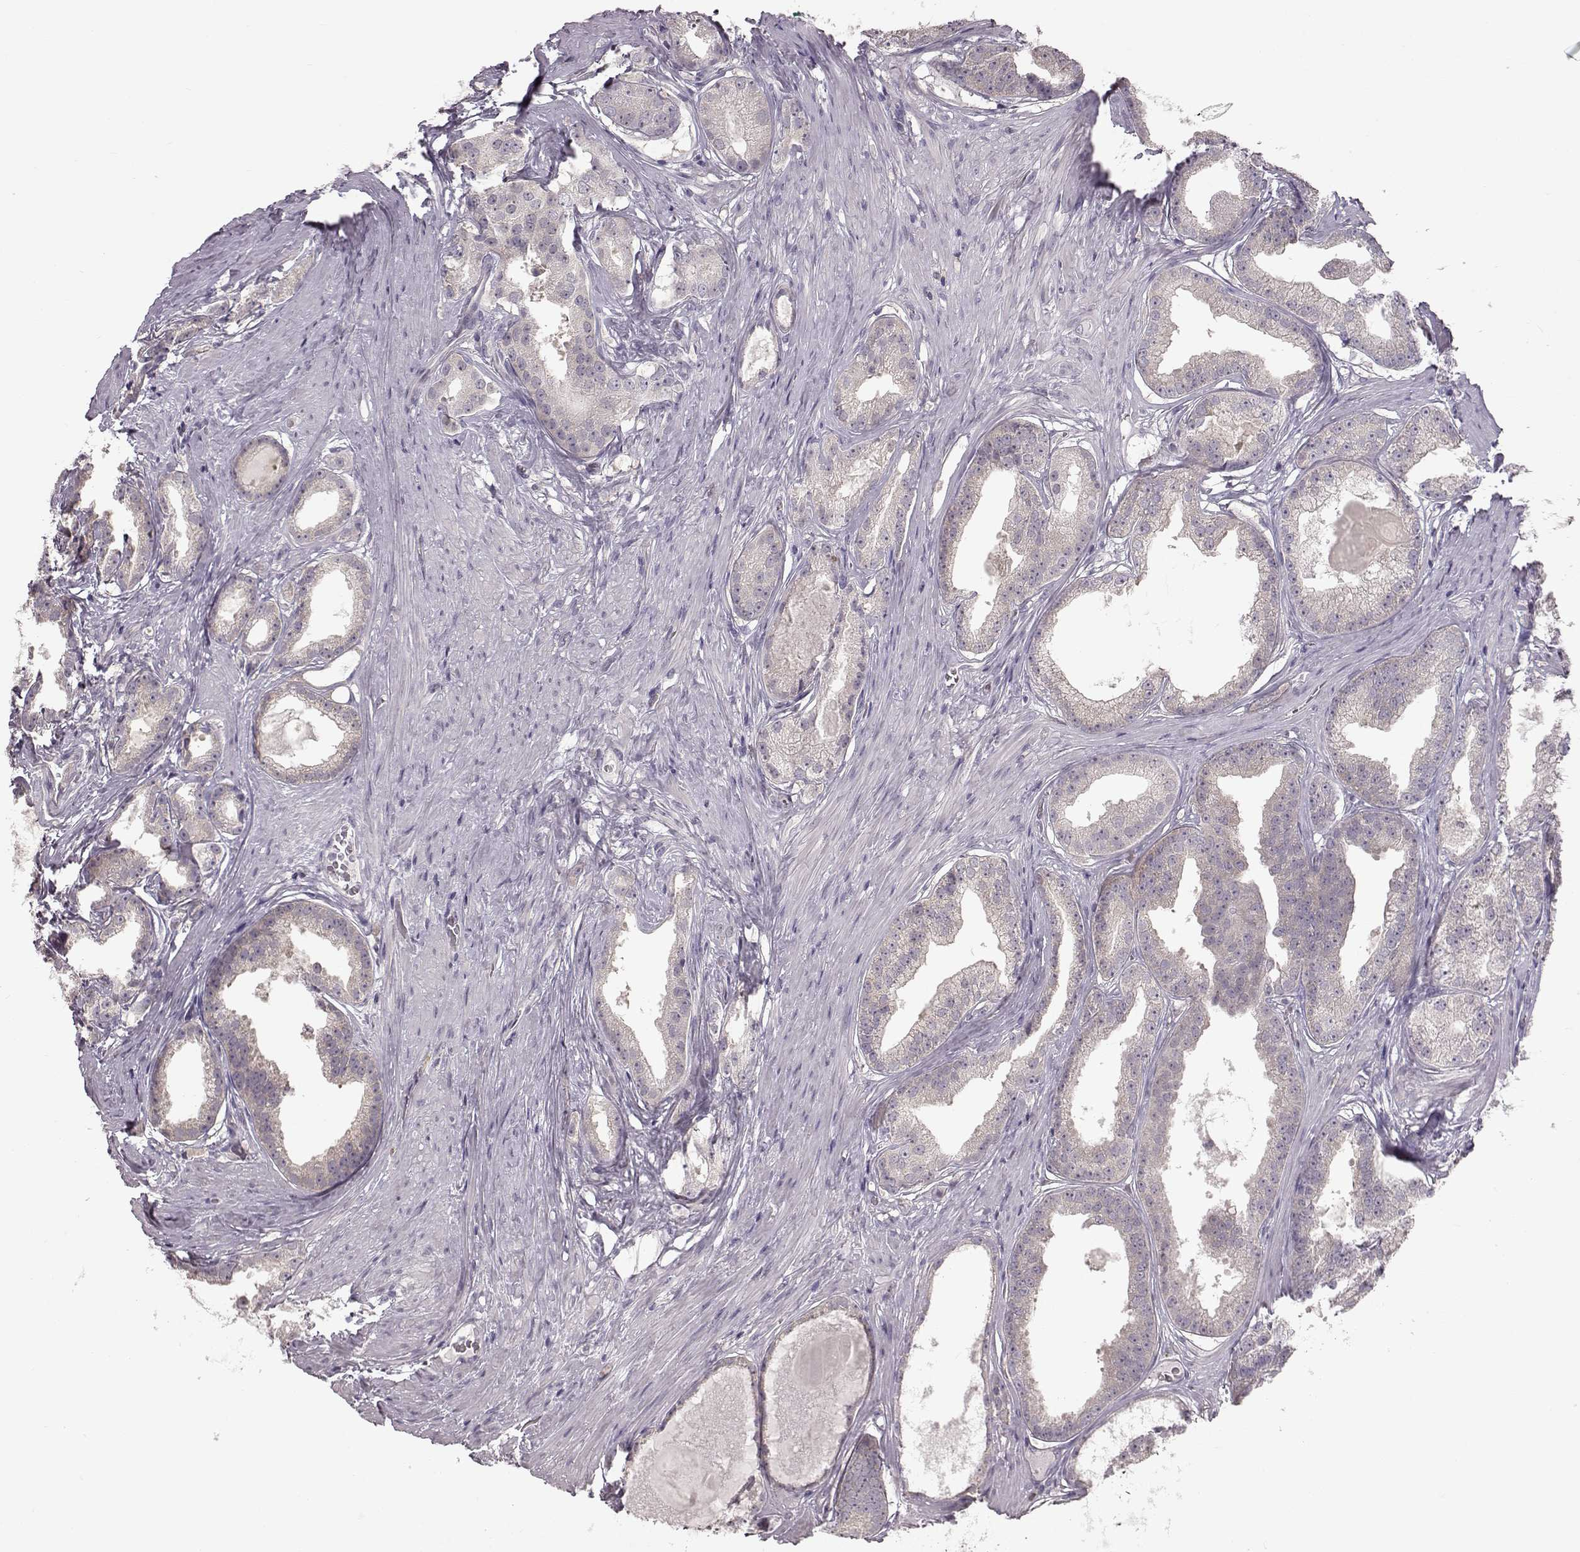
{"staining": {"intensity": "weak", "quantity": "<25%", "location": "cytoplasmic/membranous"}, "tissue": "prostate cancer", "cell_type": "Tumor cells", "image_type": "cancer", "snomed": [{"axis": "morphology", "description": "Adenocarcinoma, Low grade"}, {"axis": "topography", "description": "Prostate"}], "caption": "Immunohistochemistry (IHC) image of neoplastic tissue: human prostate cancer (low-grade adenocarcinoma) stained with DAB (3,3'-diaminobenzidine) displays no significant protein expression in tumor cells.", "gene": "SPAG17", "patient": {"sex": "male", "age": 65}}